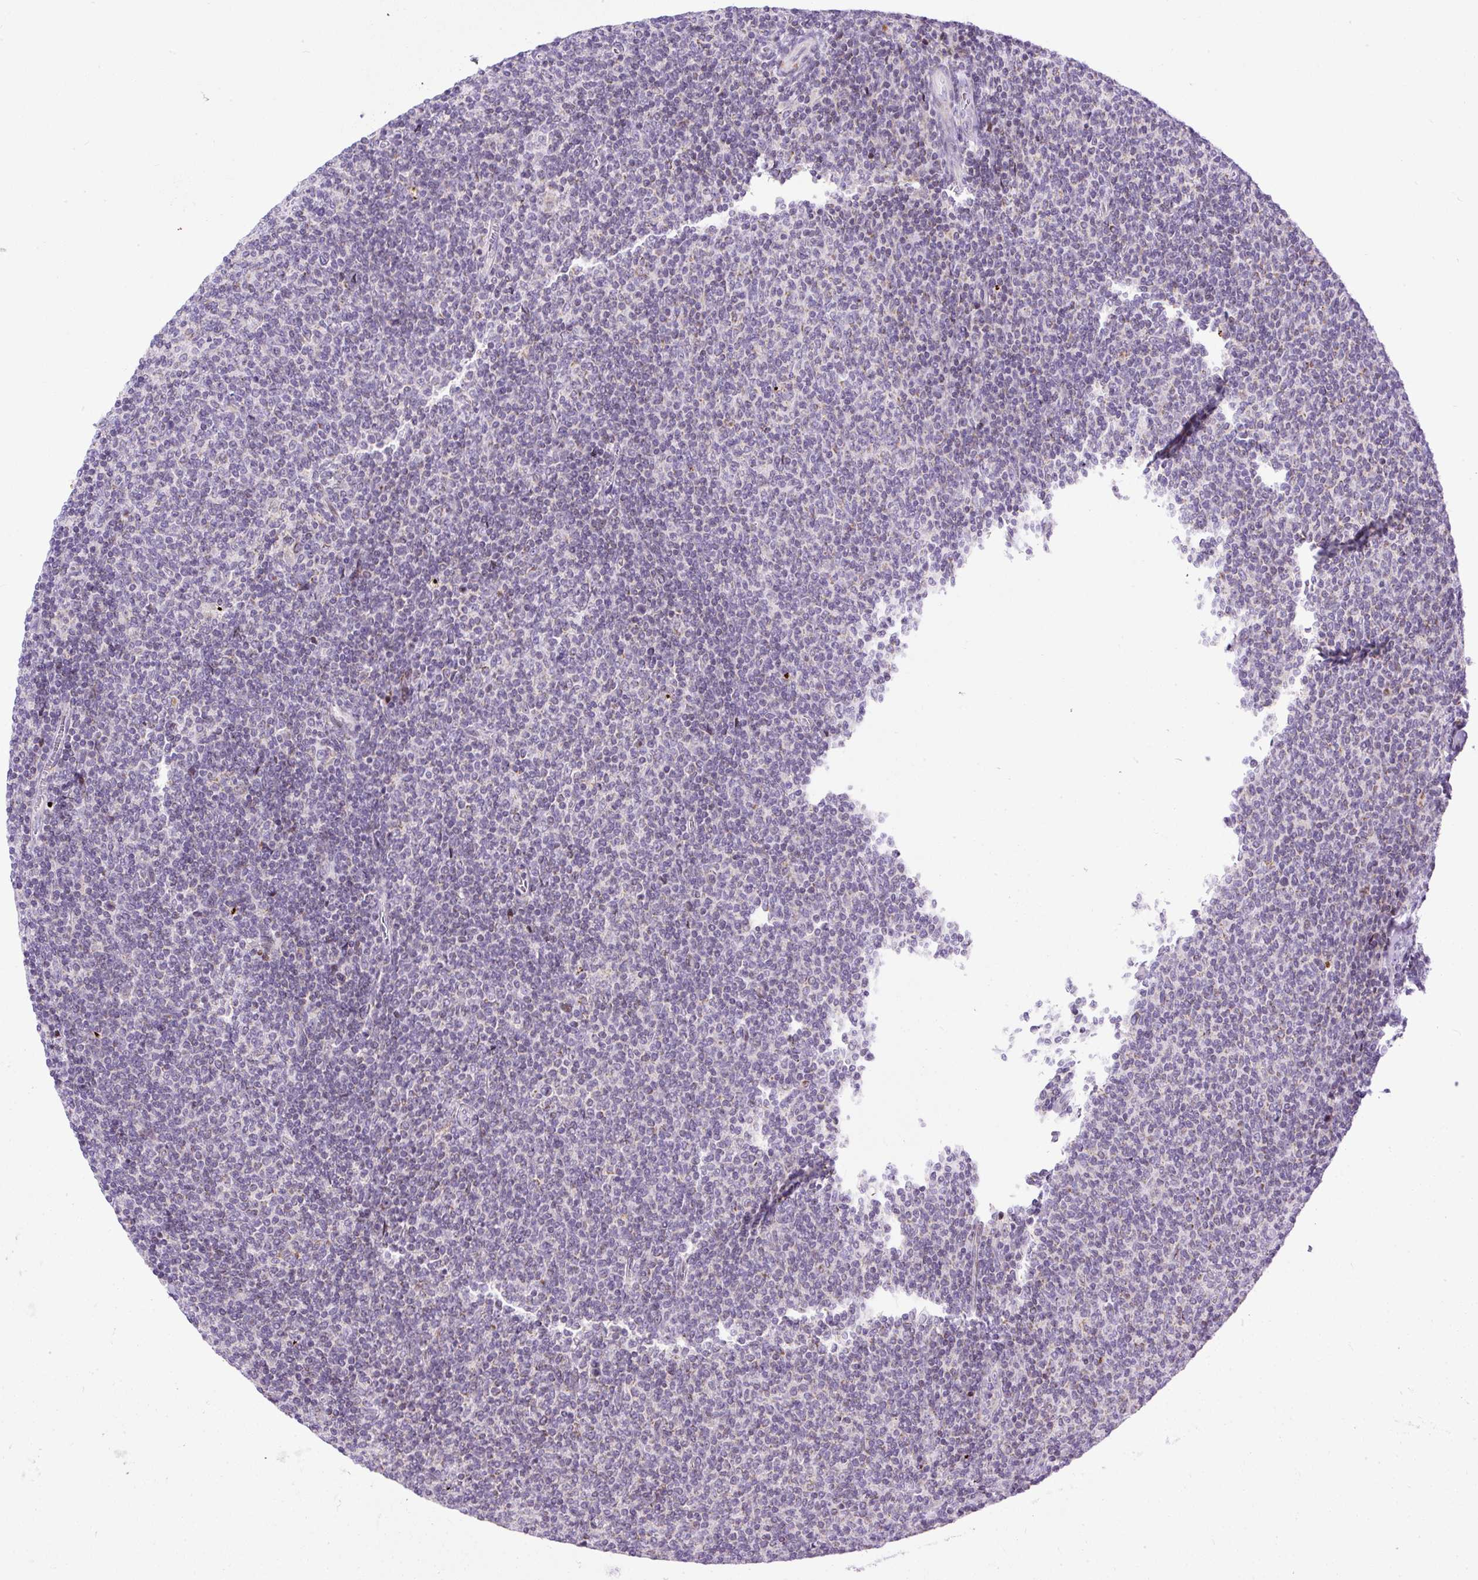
{"staining": {"intensity": "negative", "quantity": "none", "location": "none"}, "tissue": "lymphoma", "cell_type": "Tumor cells", "image_type": "cancer", "snomed": [{"axis": "morphology", "description": "Malignant lymphoma, non-Hodgkin's type, Low grade"}, {"axis": "topography", "description": "Lymph node"}], "caption": "The immunohistochemistry image has no significant expression in tumor cells of malignant lymphoma, non-Hodgkin's type (low-grade) tissue.", "gene": "FMC1", "patient": {"sex": "male", "age": 52}}